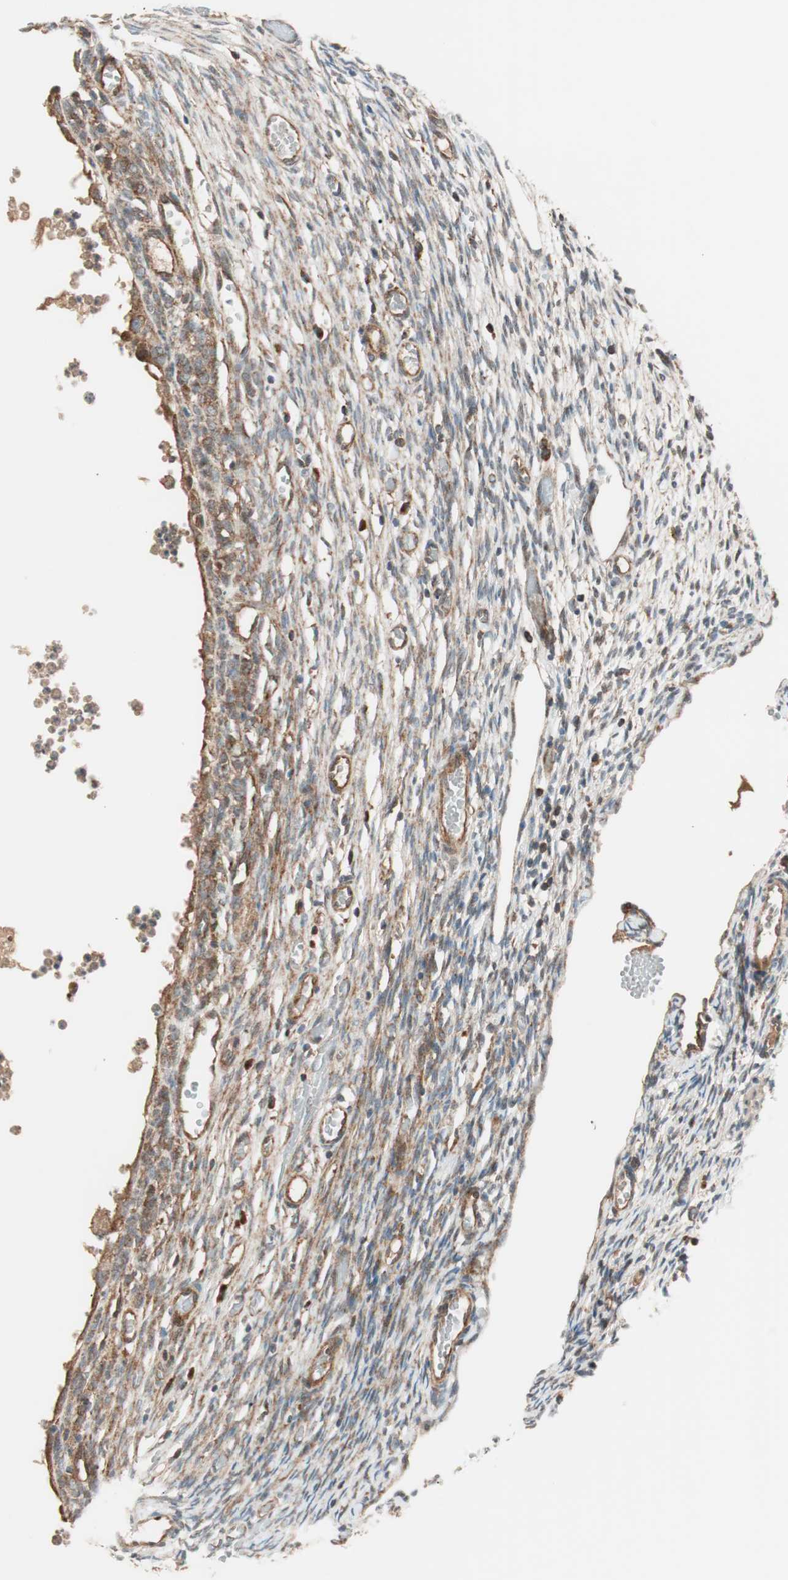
{"staining": {"intensity": "moderate", "quantity": "25%-75%", "location": "cytoplasmic/membranous"}, "tissue": "ovary", "cell_type": "Ovarian stroma cells", "image_type": "normal", "snomed": [{"axis": "morphology", "description": "Normal tissue, NOS"}, {"axis": "topography", "description": "Ovary"}], "caption": "High-magnification brightfield microscopy of benign ovary stained with DAB (brown) and counterstained with hematoxylin (blue). ovarian stroma cells exhibit moderate cytoplasmic/membranous positivity is appreciated in about25%-75% of cells.", "gene": "ABI1", "patient": {"sex": "female", "age": 35}}